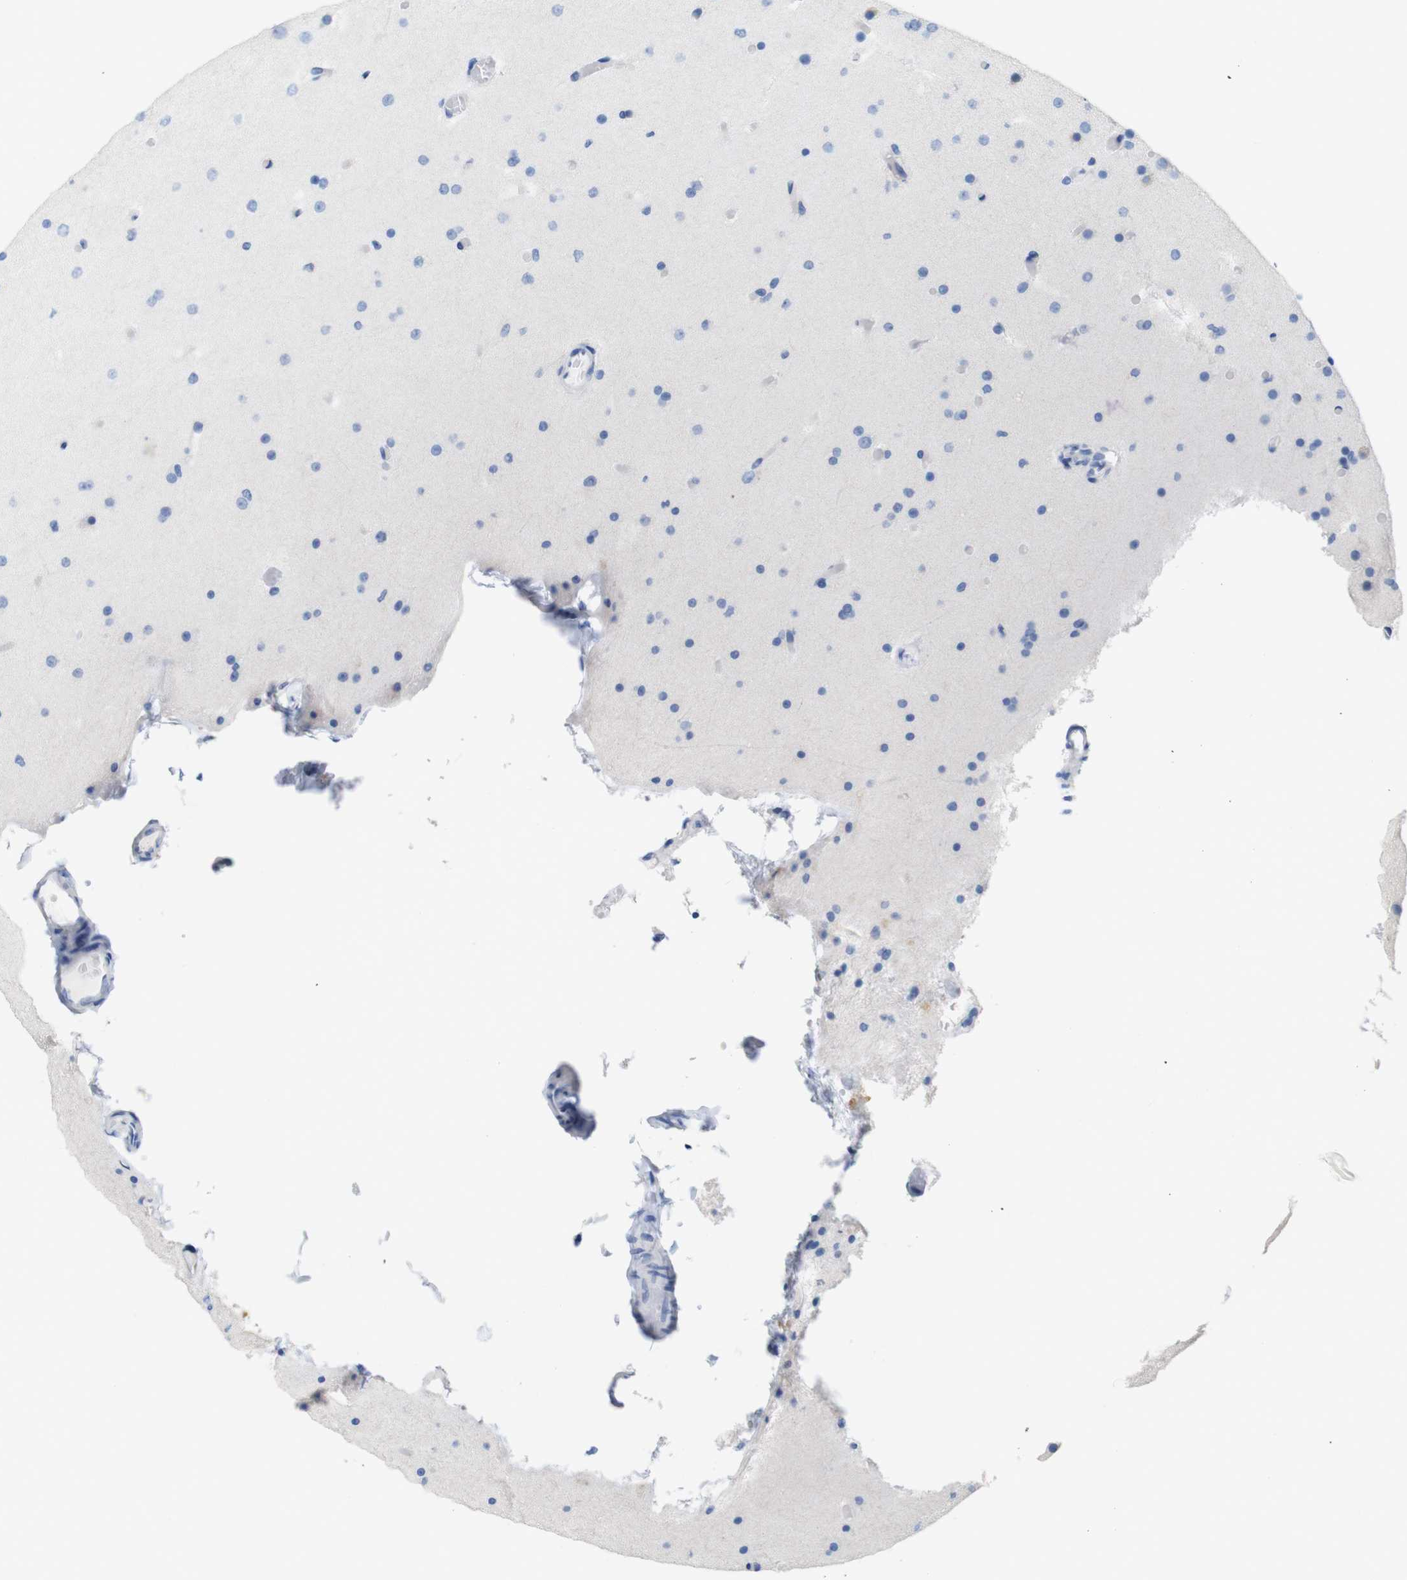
{"staining": {"intensity": "weak", "quantity": "<25%", "location": "cytoplasmic/membranous"}, "tissue": "glioma", "cell_type": "Tumor cells", "image_type": "cancer", "snomed": [{"axis": "morphology", "description": "Glioma, malignant, High grade"}, {"axis": "topography", "description": "Cerebral cortex"}], "caption": "This is an immunohistochemistry (IHC) histopathology image of human glioma. There is no staining in tumor cells.", "gene": "LAG3", "patient": {"sex": "female", "age": 36}}